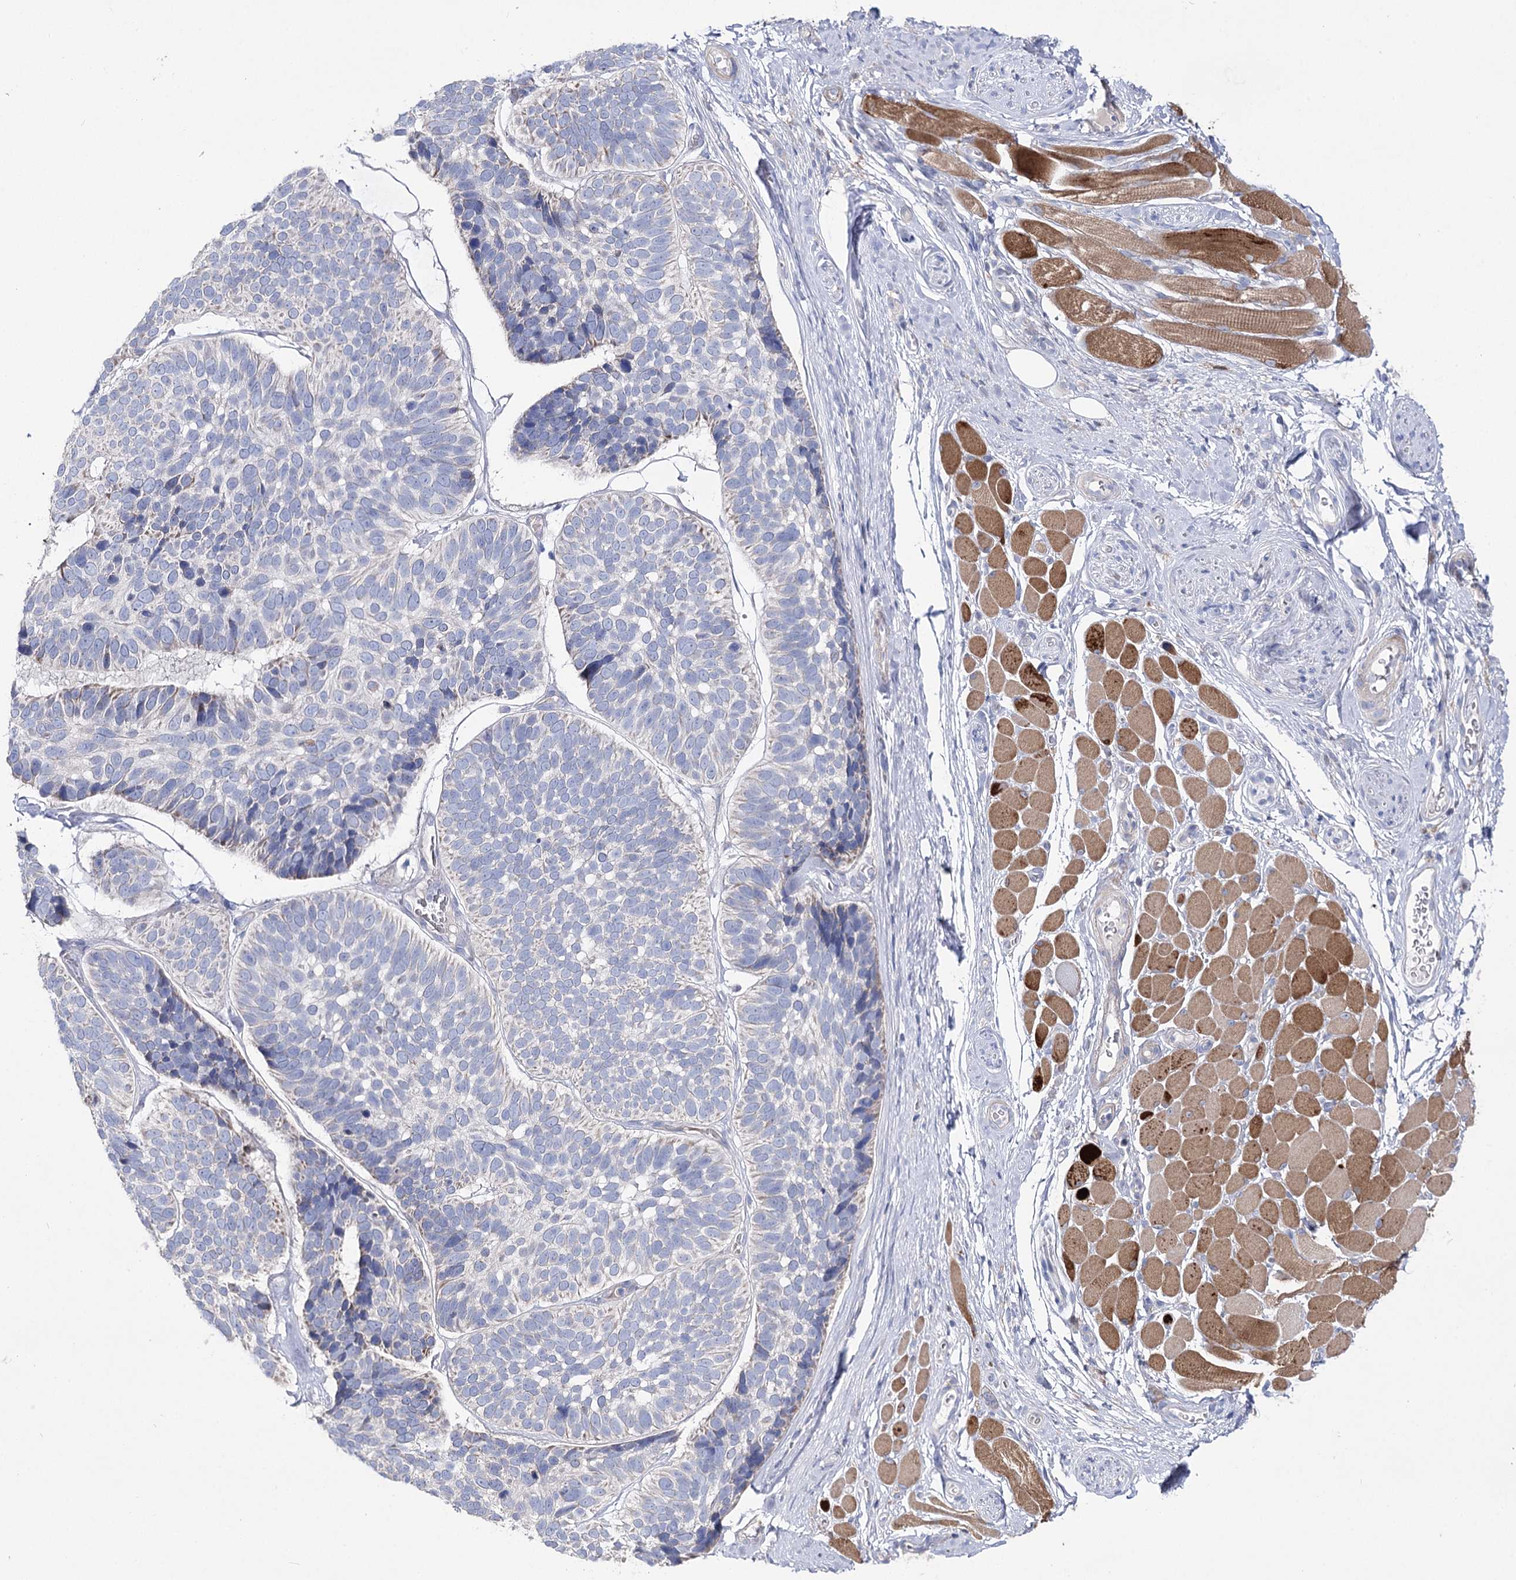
{"staining": {"intensity": "negative", "quantity": "none", "location": "none"}, "tissue": "skin cancer", "cell_type": "Tumor cells", "image_type": "cancer", "snomed": [{"axis": "morphology", "description": "Basal cell carcinoma"}, {"axis": "topography", "description": "Skin"}], "caption": "Tumor cells show no significant positivity in skin cancer.", "gene": "NRAP", "patient": {"sex": "male", "age": 62}}